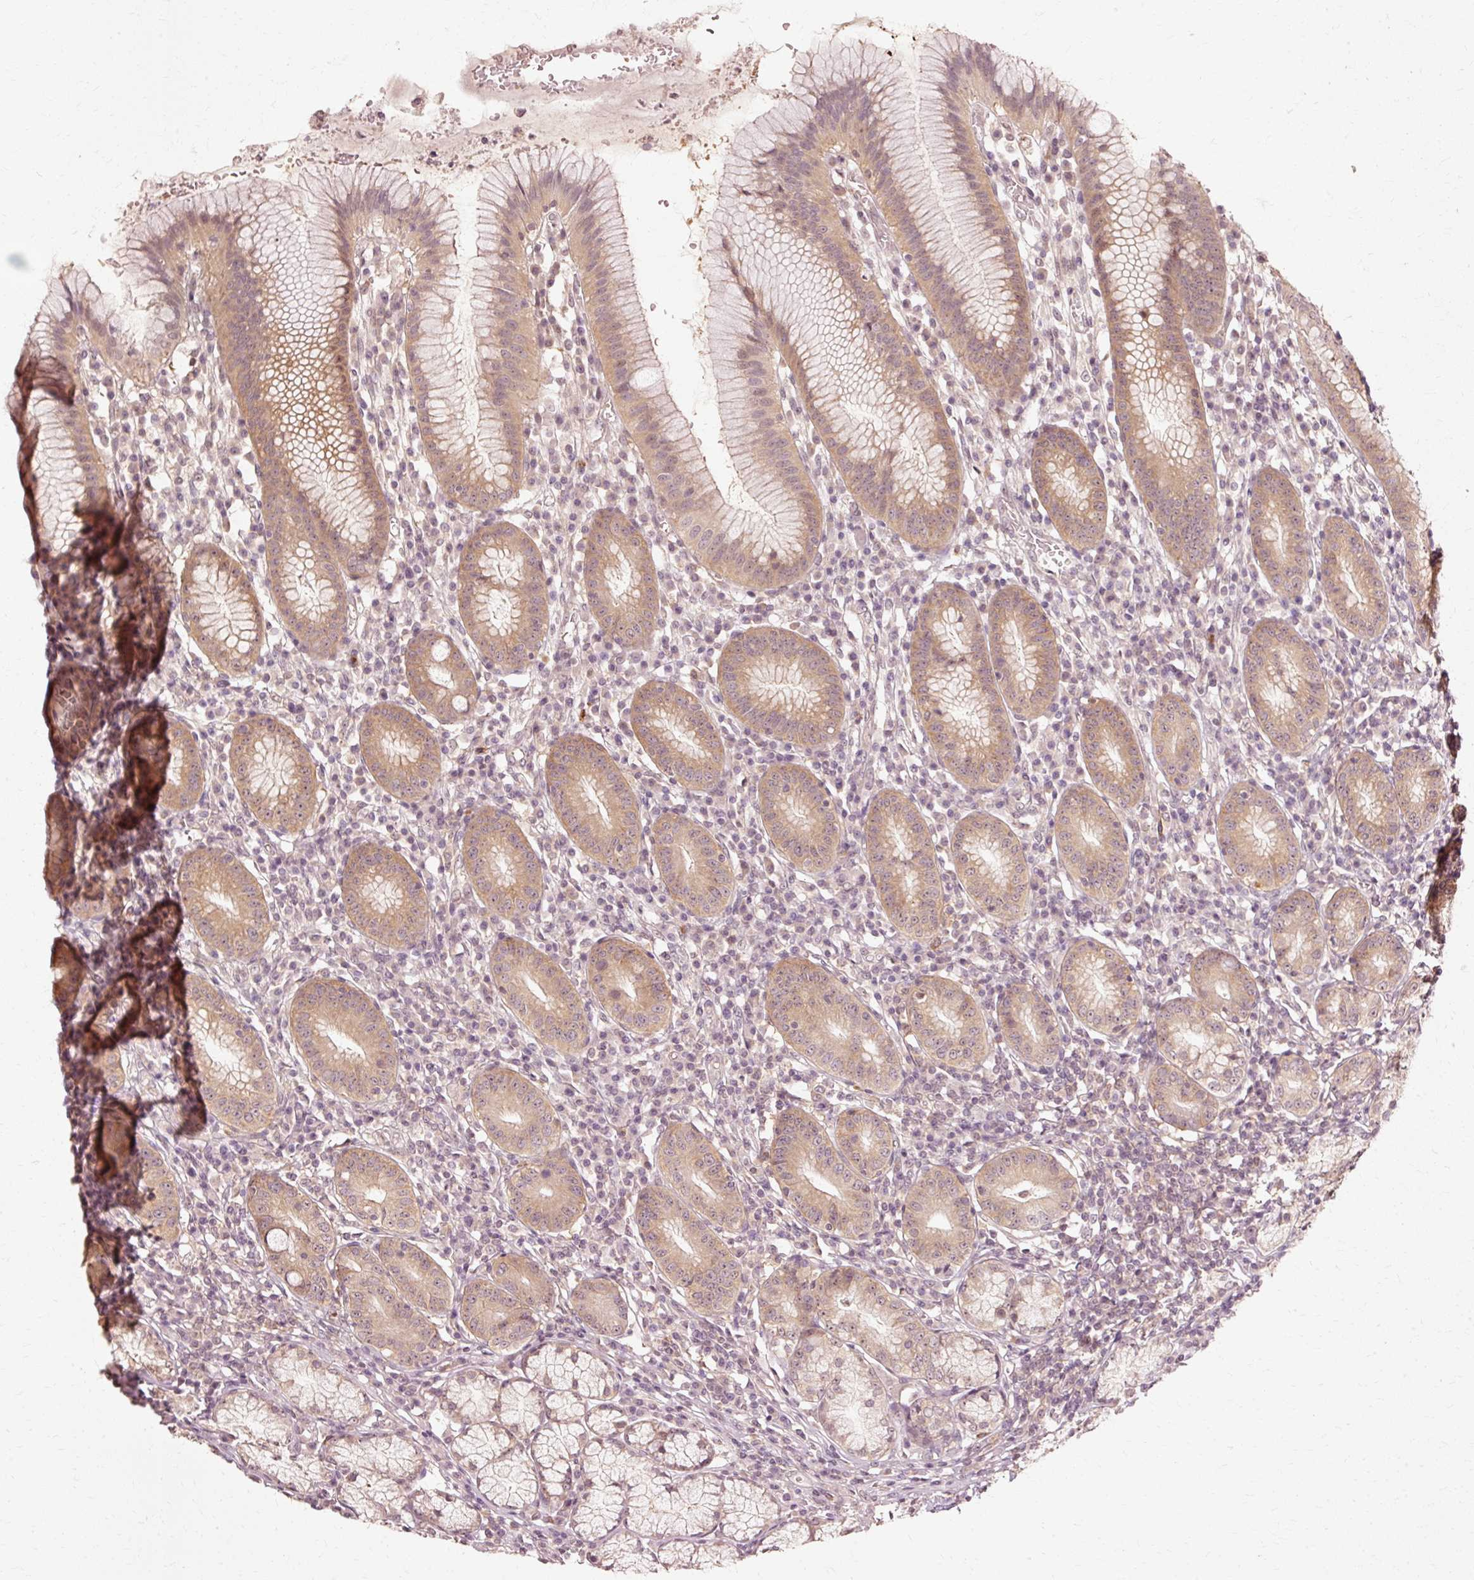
{"staining": {"intensity": "moderate", "quantity": ">75%", "location": "cytoplasmic/membranous,nuclear"}, "tissue": "stomach", "cell_type": "Glandular cells", "image_type": "normal", "snomed": [{"axis": "morphology", "description": "Normal tissue, NOS"}, {"axis": "topography", "description": "Stomach"}], "caption": "Brown immunohistochemical staining in unremarkable human stomach displays moderate cytoplasmic/membranous,nuclear expression in approximately >75% of glandular cells. Using DAB (brown) and hematoxylin (blue) stains, captured at high magnification using brightfield microscopy.", "gene": "RGPD5", "patient": {"sex": "male", "age": 55}}